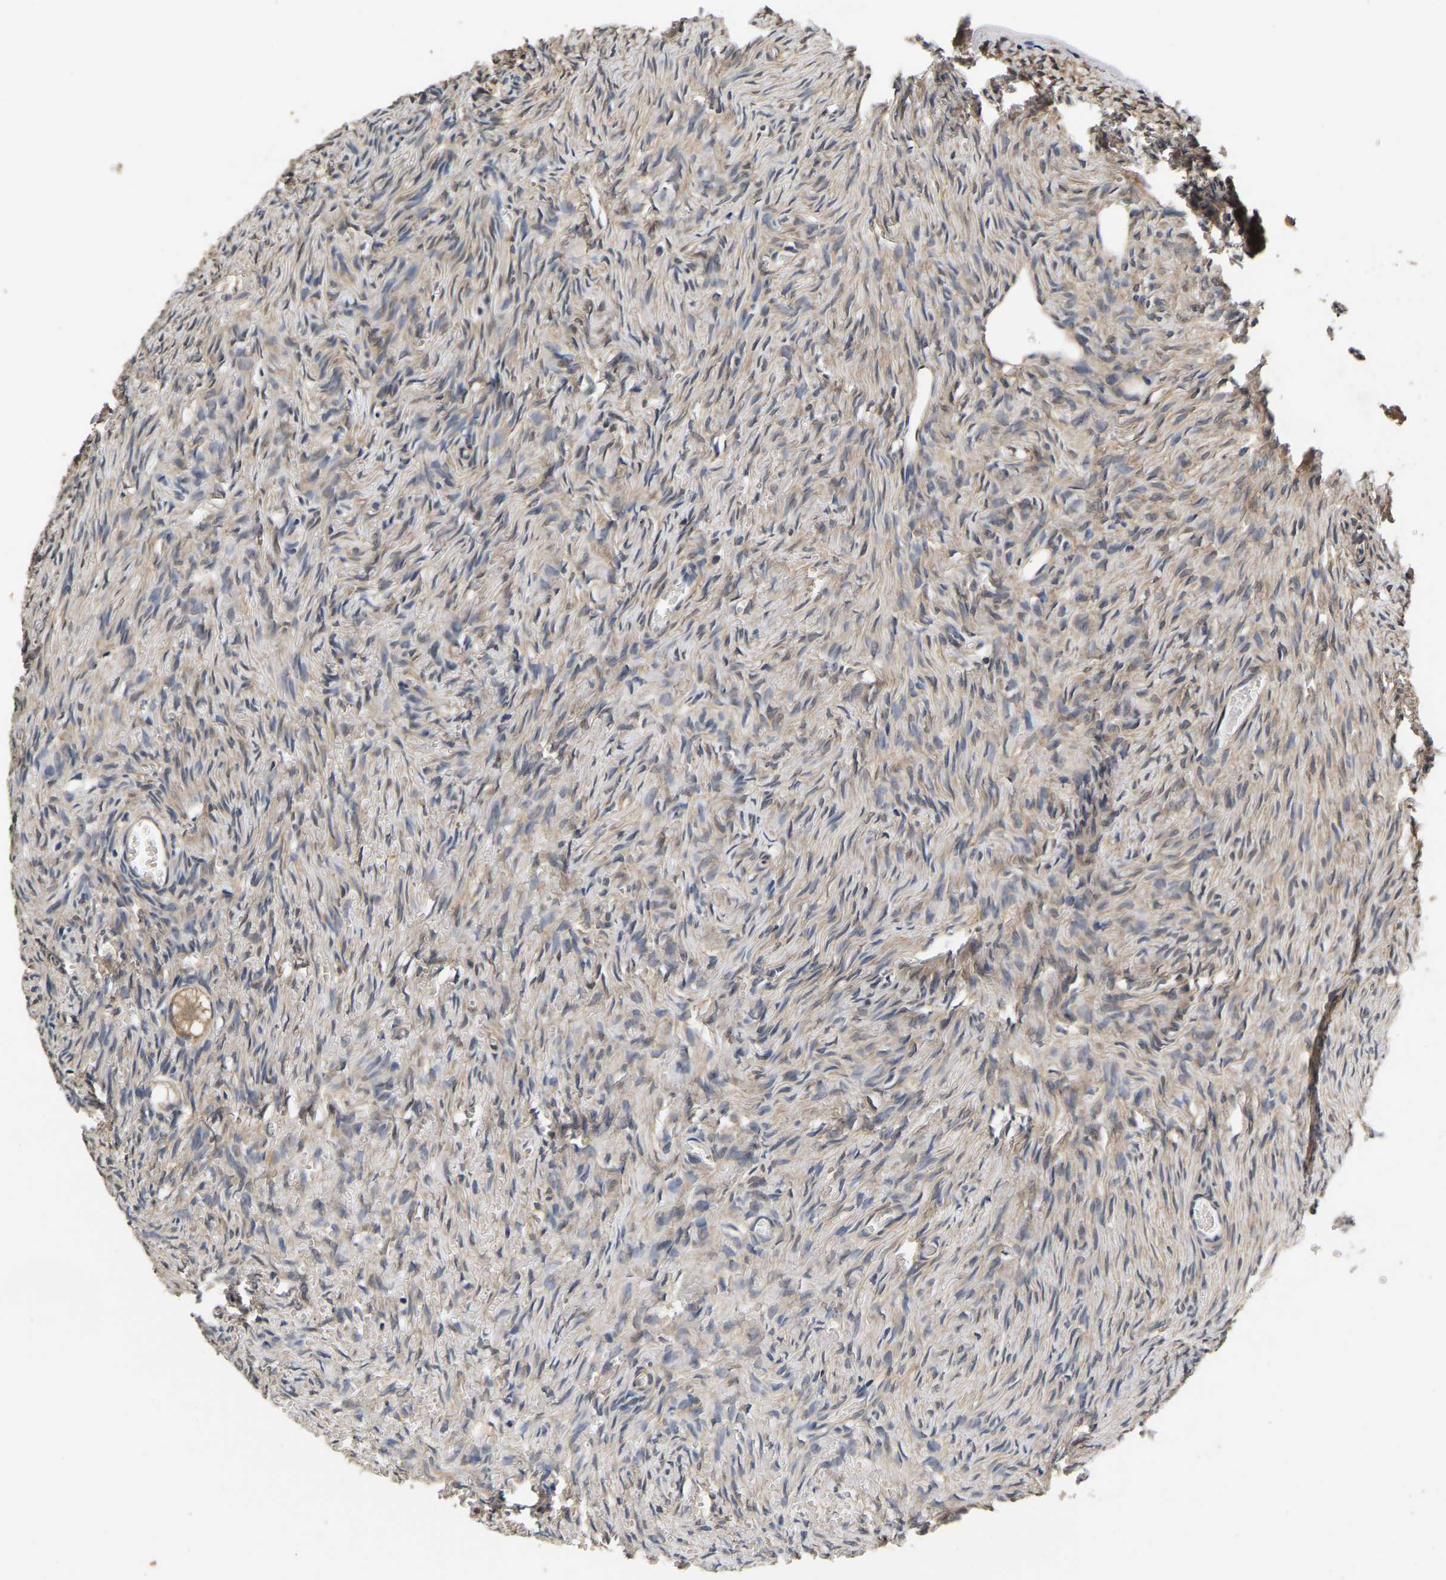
{"staining": {"intensity": "moderate", "quantity": ">75%", "location": "cytoplasmic/membranous"}, "tissue": "ovary", "cell_type": "Follicle cells", "image_type": "normal", "snomed": [{"axis": "morphology", "description": "Normal tissue, NOS"}, {"axis": "topography", "description": "Ovary"}], "caption": "This is a micrograph of IHC staining of unremarkable ovary, which shows moderate positivity in the cytoplasmic/membranous of follicle cells.", "gene": "RUVBL1", "patient": {"sex": "female", "age": 27}}